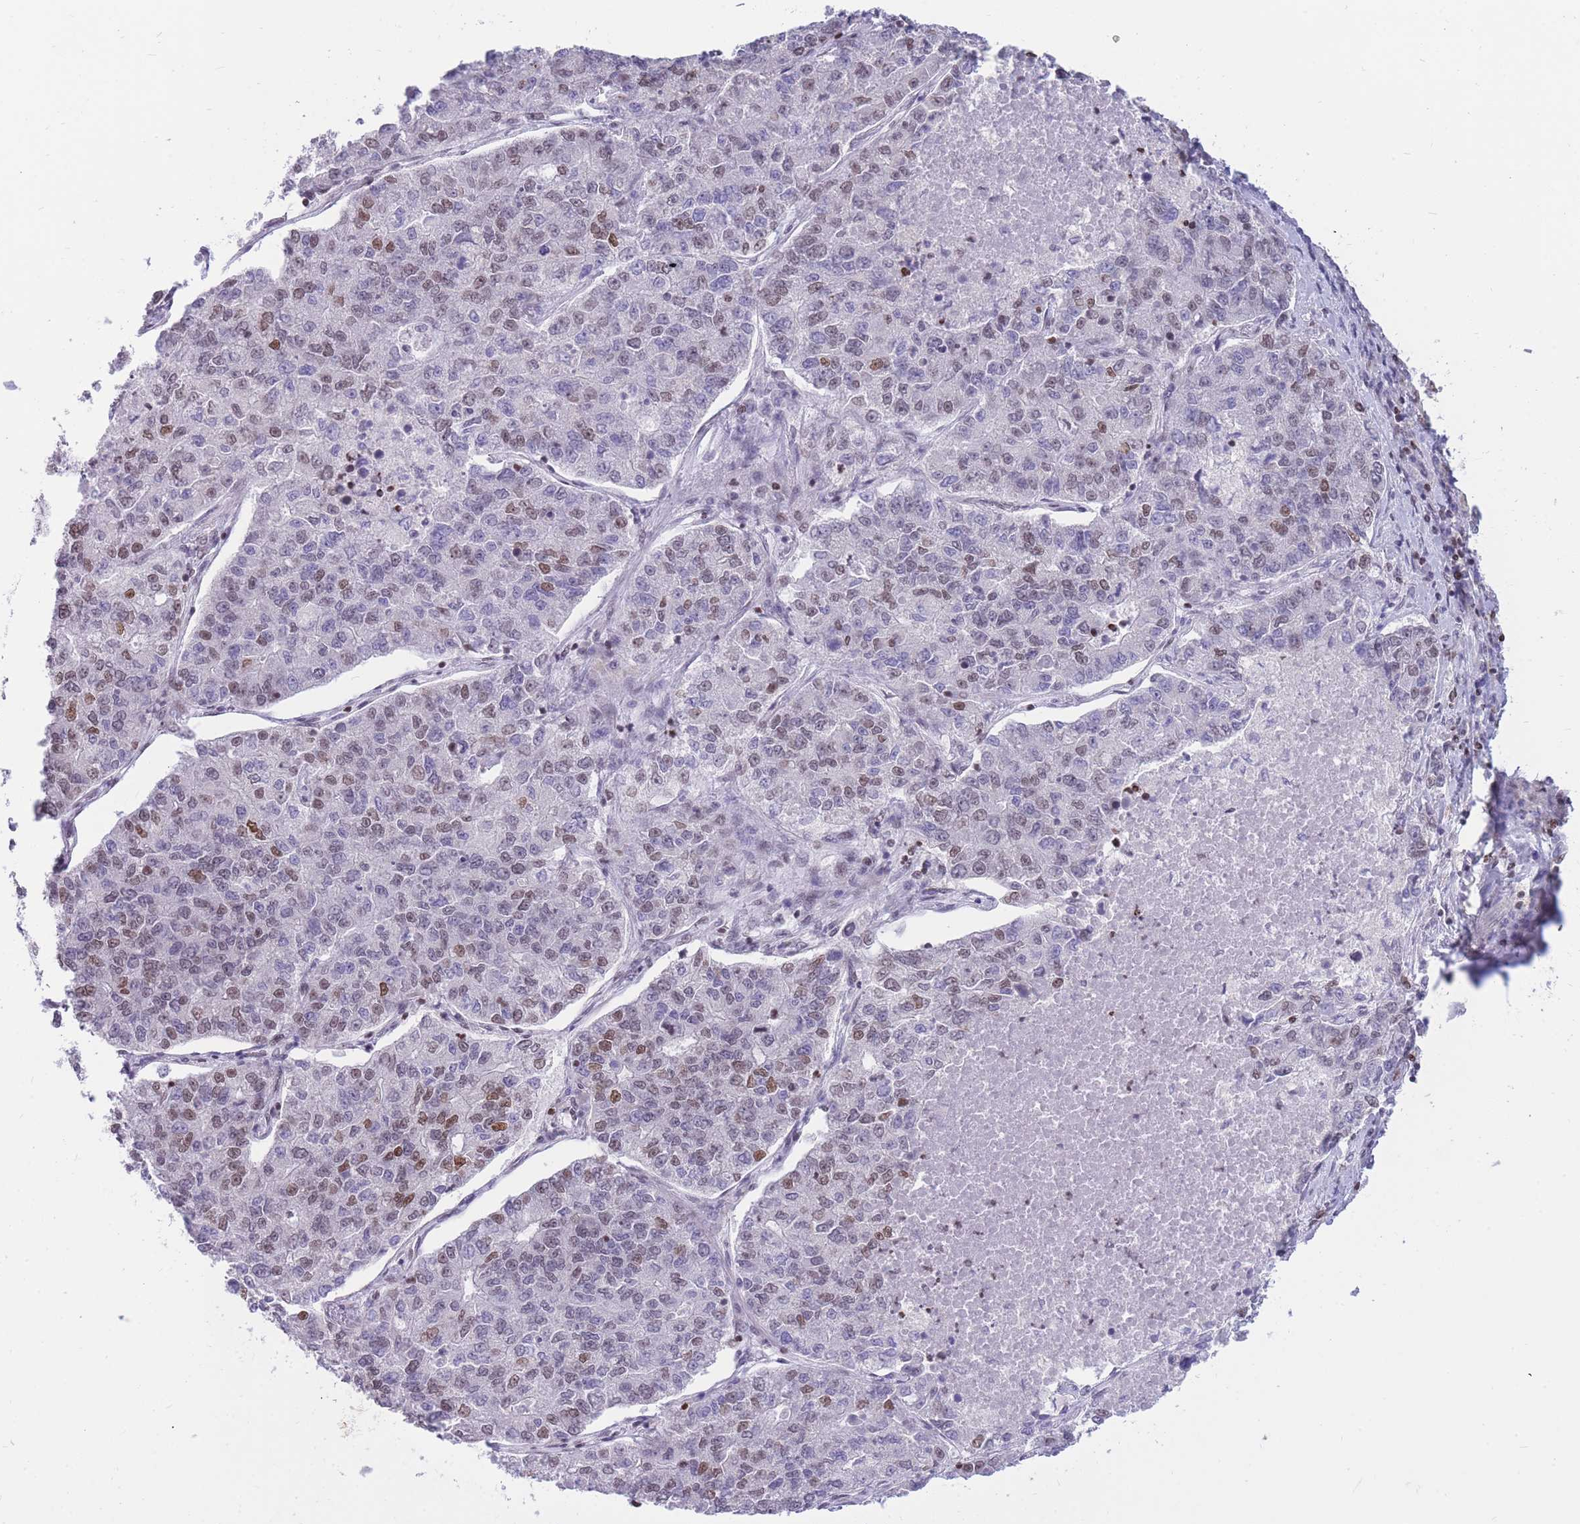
{"staining": {"intensity": "weak", "quantity": "25%-75%", "location": "nuclear"}, "tissue": "lung cancer", "cell_type": "Tumor cells", "image_type": "cancer", "snomed": [{"axis": "morphology", "description": "Adenocarcinoma, NOS"}, {"axis": "topography", "description": "Lung"}], "caption": "There is low levels of weak nuclear positivity in tumor cells of lung cancer, as demonstrated by immunohistochemical staining (brown color).", "gene": "HMGN1", "patient": {"sex": "male", "age": 49}}